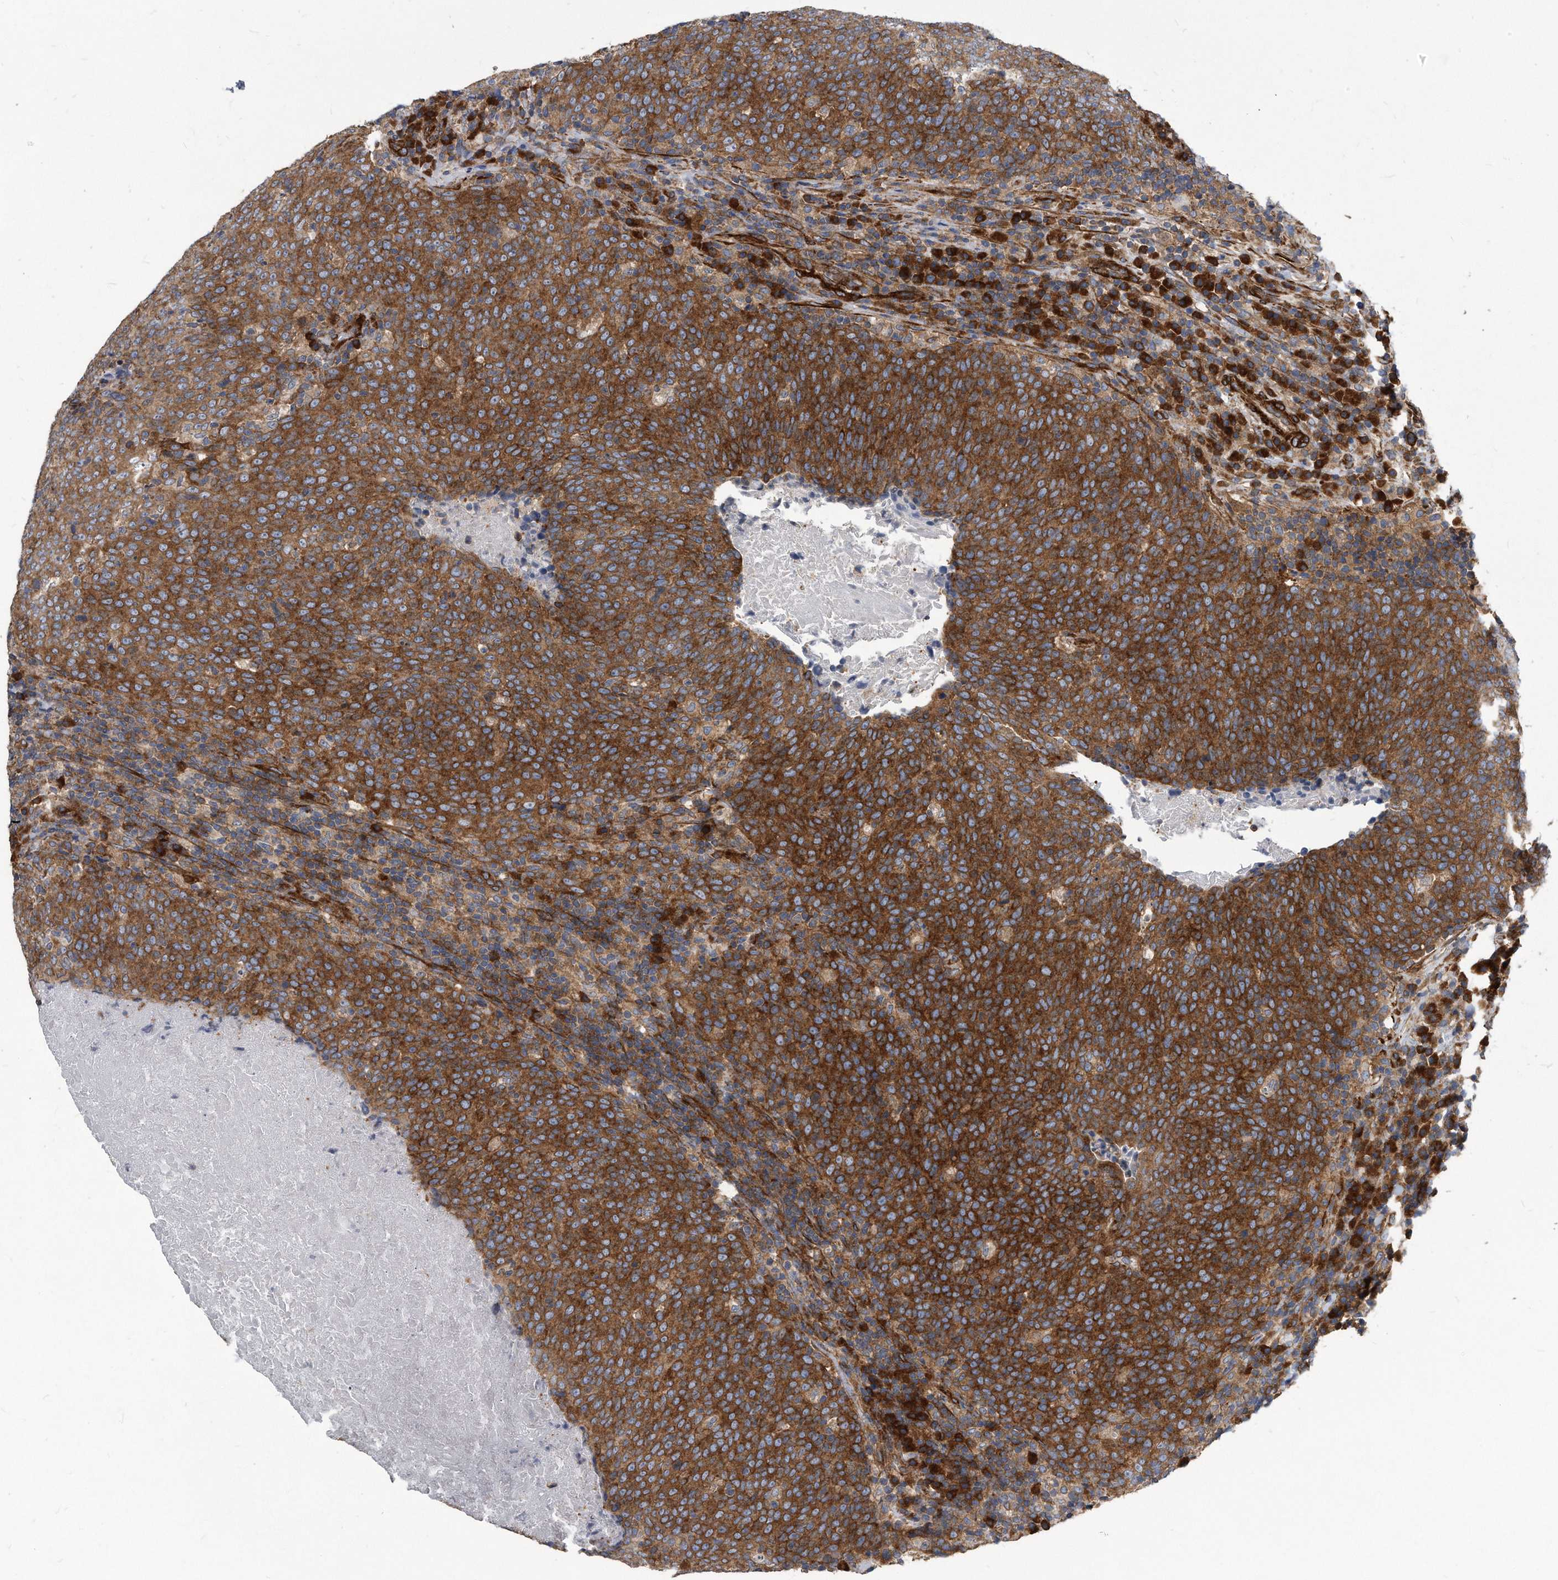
{"staining": {"intensity": "strong", "quantity": ">75%", "location": "cytoplasmic/membranous"}, "tissue": "head and neck cancer", "cell_type": "Tumor cells", "image_type": "cancer", "snomed": [{"axis": "morphology", "description": "Squamous cell carcinoma, NOS"}, {"axis": "morphology", "description": "Squamous cell carcinoma, metastatic, NOS"}, {"axis": "topography", "description": "Lymph node"}, {"axis": "topography", "description": "Head-Neck"}], "caption": "Head and neck cancer stained with a protein marker shows strong staining in tumor cells.", "gene": "EIF2B4", "patient": {"sex": "male", "age": 62}}